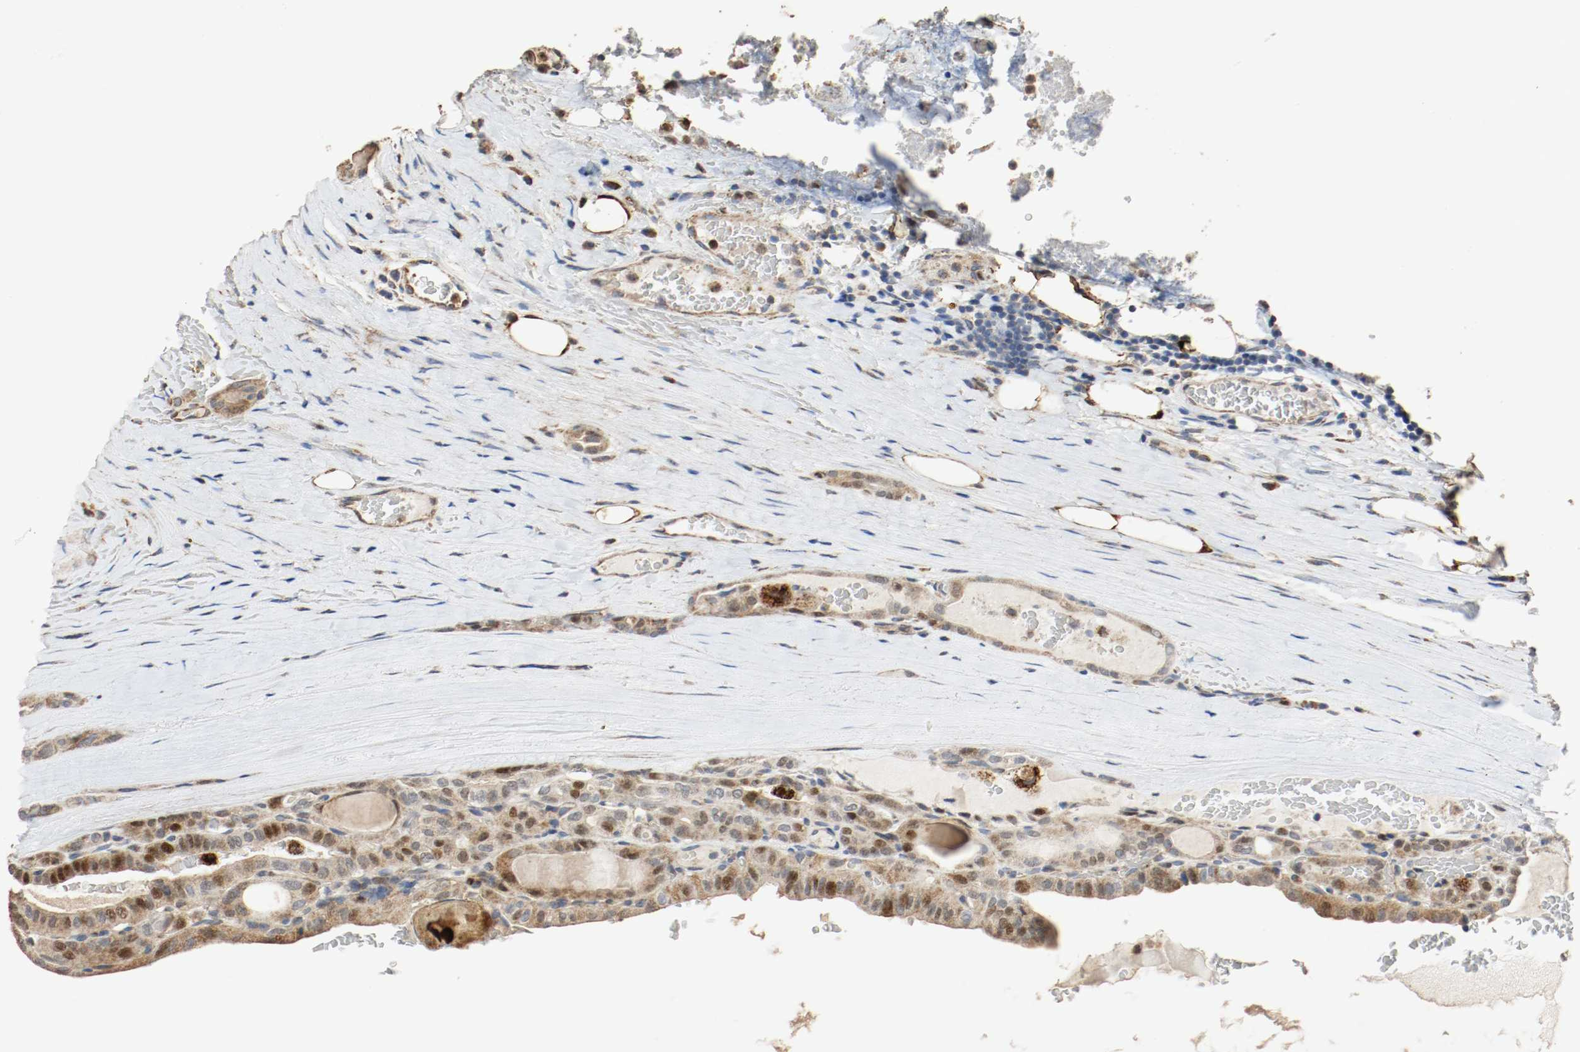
{"staining": {"intensity": "strong", "quantity": ">75%", "location": "cytoplasmic/membranous,nuclear"}, "tissue": "thyroid cancer", "cell_type": "Tumor cells", "image_type": "cancer", "snomed": [{"axis": "morphology", "description": "Papillary adenocarcinoma, NOS"}, {"axis": "topography", "description": "Thyroid gland"}], "caption": "Thyroid cancer (papillary adenocarcinoma) stained for a protein displays strong cytoplasmic/membranous and nuclear positivity in tumor cells. Nuclei are stained in blue.", "gene": "ALDH4A1", "patient": {"sex": "male", "age": 77}}